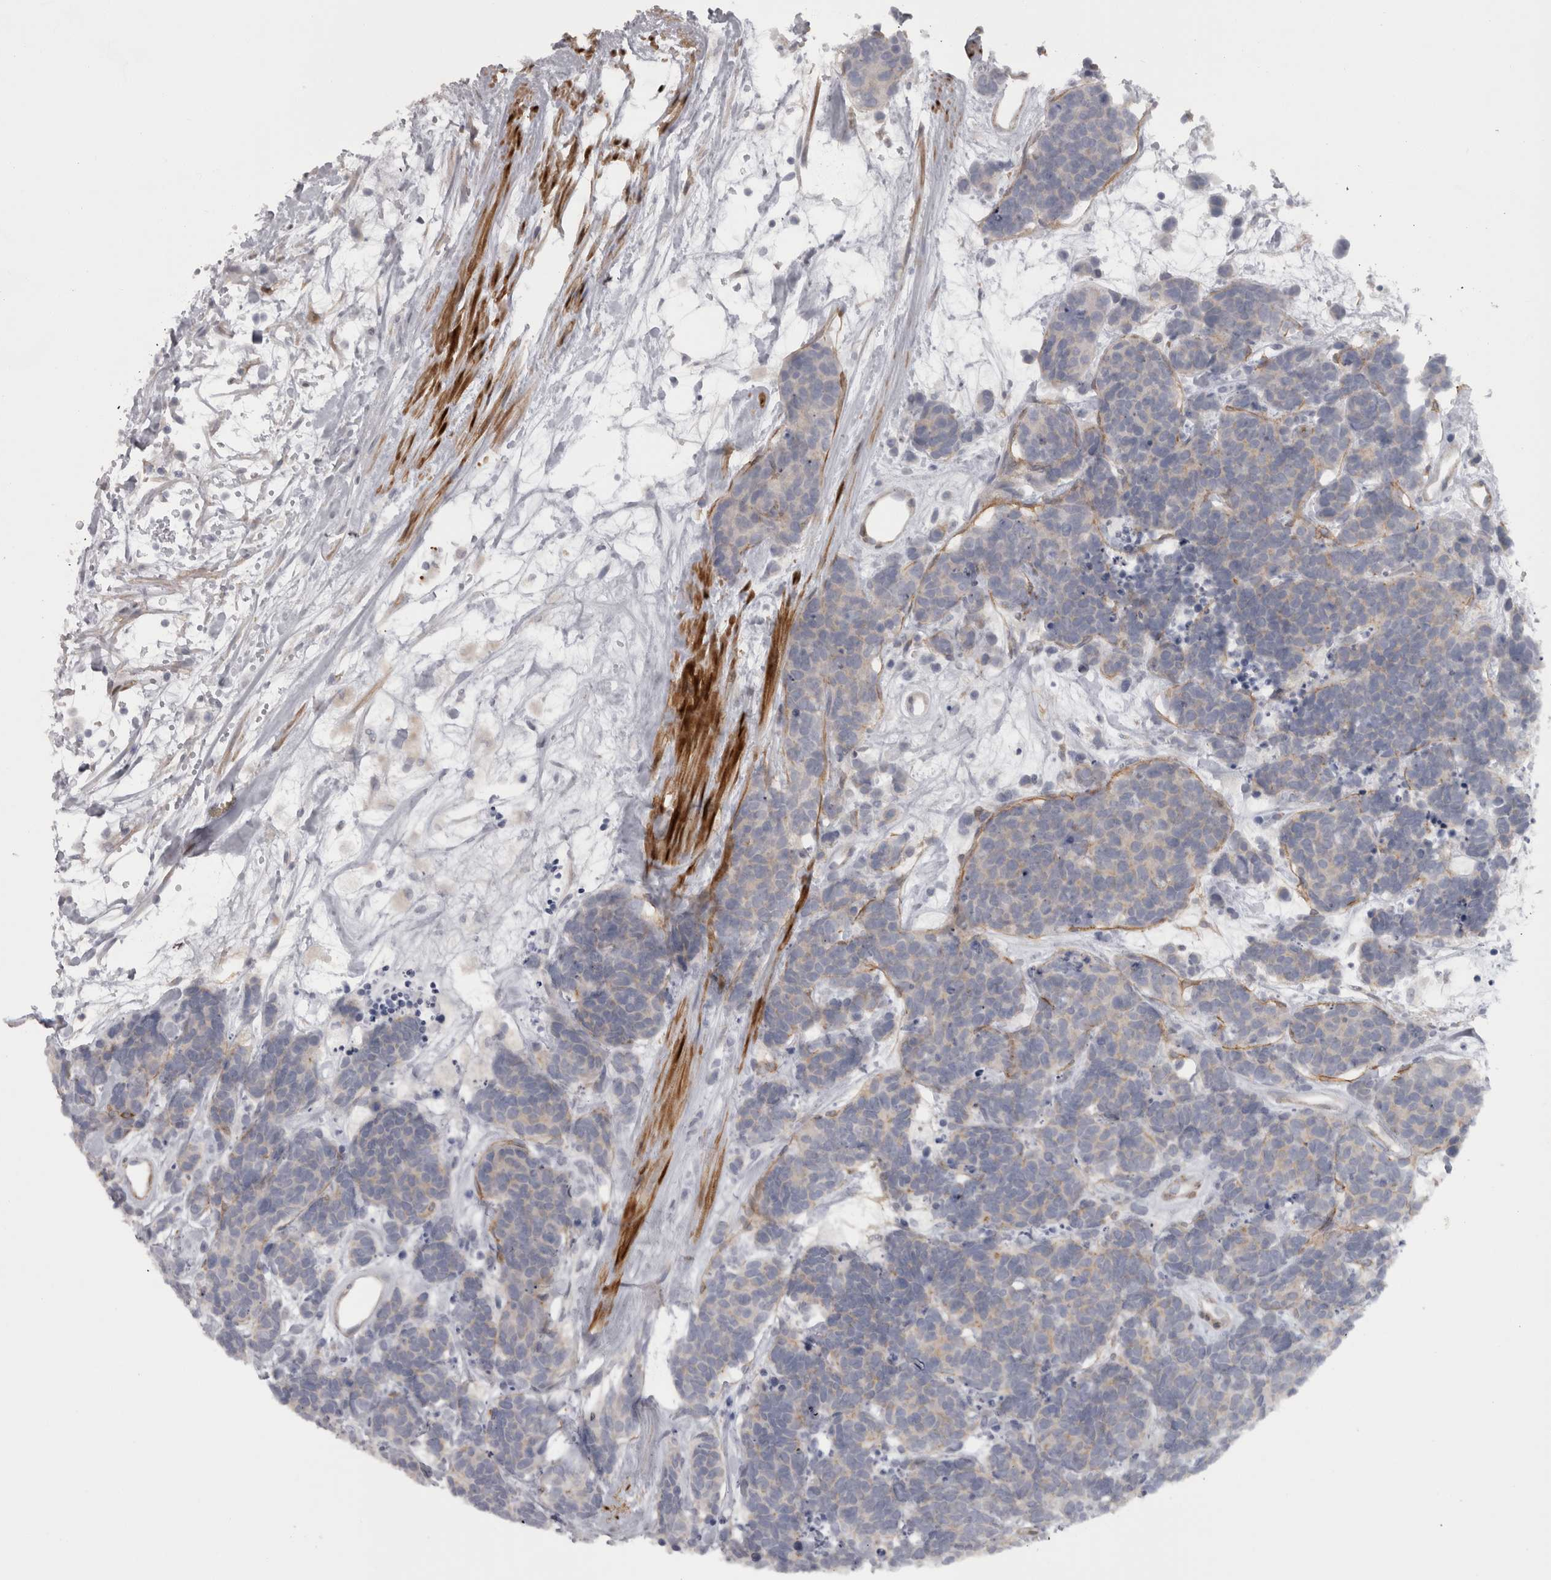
{"staining": {"intensity": "negative", "quantity": "none", "location": "none"}, "tissue": "carcinoid", "cell_type": "Tumor cells", "image_type": "cancer", "snomed": [{"axis": "morphology", "description": "Carcinoma, NOS"}, {"axis": "morphology", "description": "Carcinoid, malignant, NOS"}, {"axis": "topography", "description": "Urinary bladder"}], "caption": "High power microscopy photomicrograph of an IHC image of carcinoma, revealing no significant expression in tumor cells. Nuclei are stained in blue.", "gene": "PPP1R12B", "patient": {"sex": "male", "age": 57}}